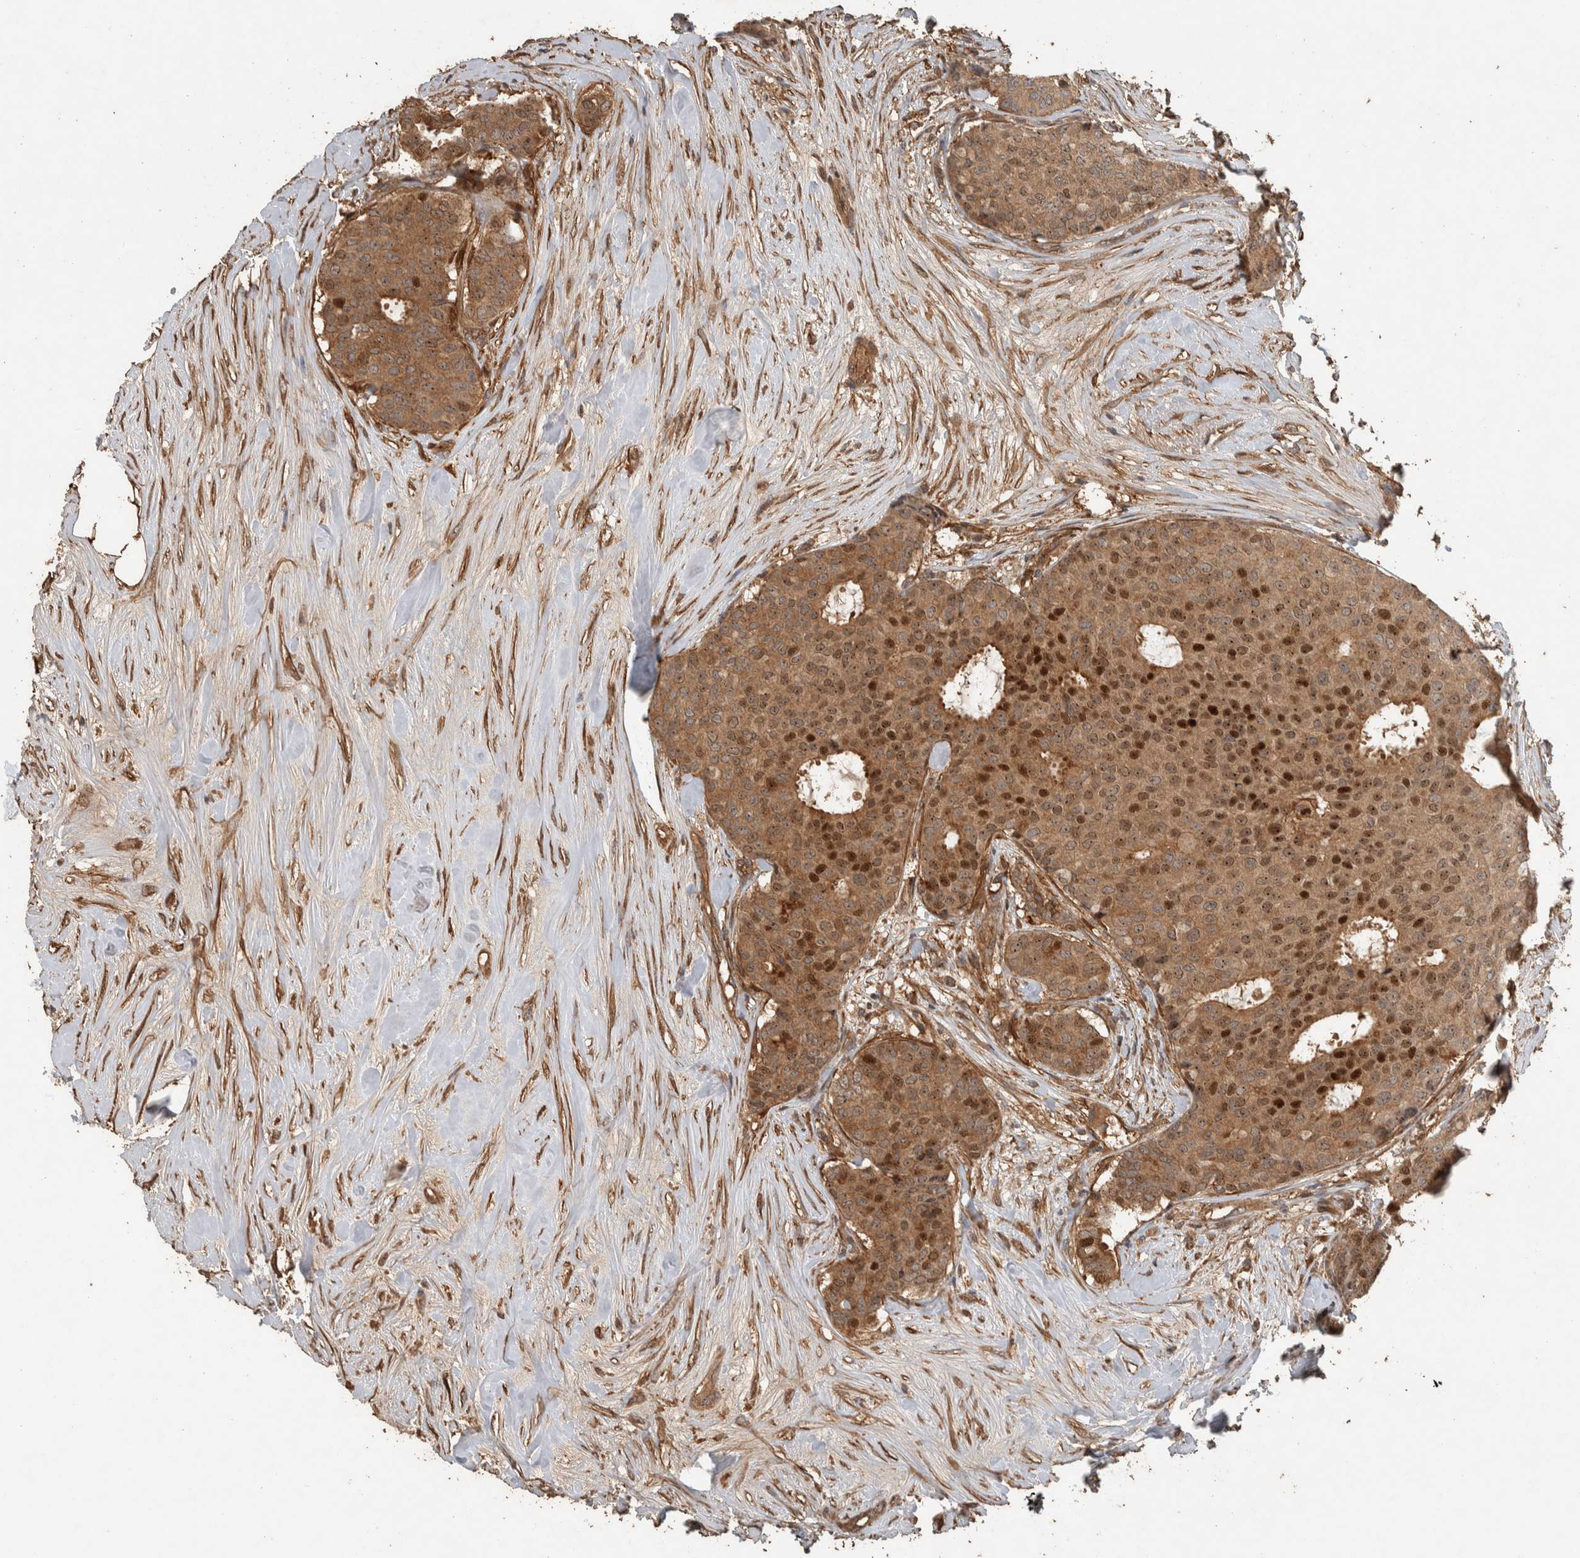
{"staining": {"intensity": "moderate", "quantity": ">75%", "location": "cytoplasmic/membranous,nuclear"}, "tissue": "breast cancer", "cell_type": "Tumor cells", "image_type": "cancer", "snomed": [{"axis": "morphology", "description": "Duct carcinoma"}, {"axis": "topography", "description": "Breast"}], "caption": "Protein expression by immunohistochemistry shows moderate cytoplasmic/membranous and nuclear expression in approximately >75% of tumor cells in breast invasive ductal carcinoma.", "gene": "SPHK1", "patient": {"sex": "female", "age": 75}}